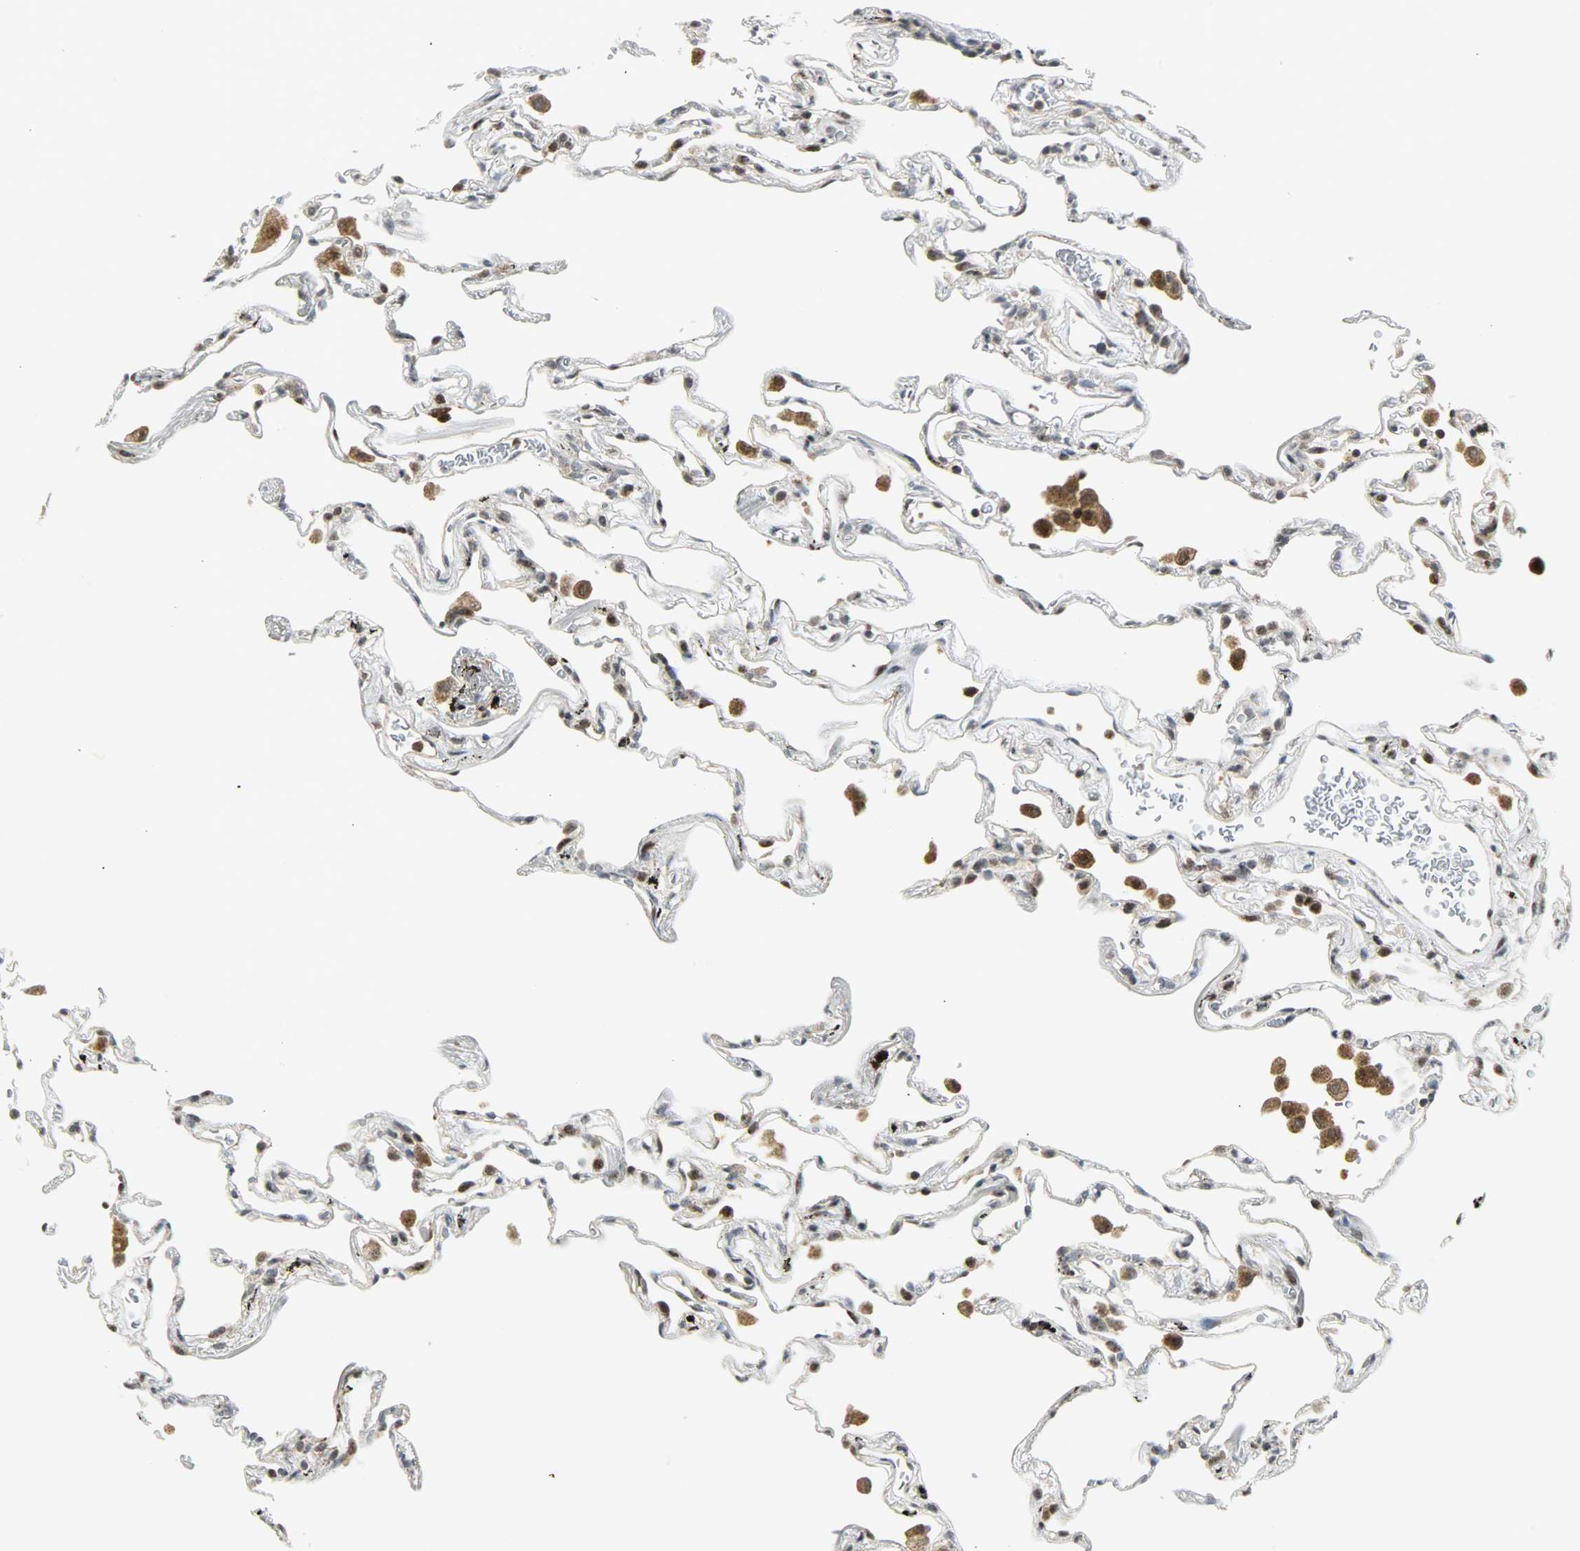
{"staining": {"intensity": "negative", "quantity": "none", "location": "none"}, "tissue": "lung", "cell_type": "Alveolar cells", "image_type": "normal", "snomed": [{"axis": "morphology", "description": "Normal tissue, NOS"}, {"axis": "morphology", "description": "Inflammation, NOS"}, {"axis": "topography", "description": "Lung"}], "caption": "Lung was stained to show a protein in brown. There is no significant positivity in alveolar cells. (DAB (3,3'-diaminobenzidine) IHC, high magnification).", "gene": "IL15", "patient": {"sex": "male", "age": 69}}